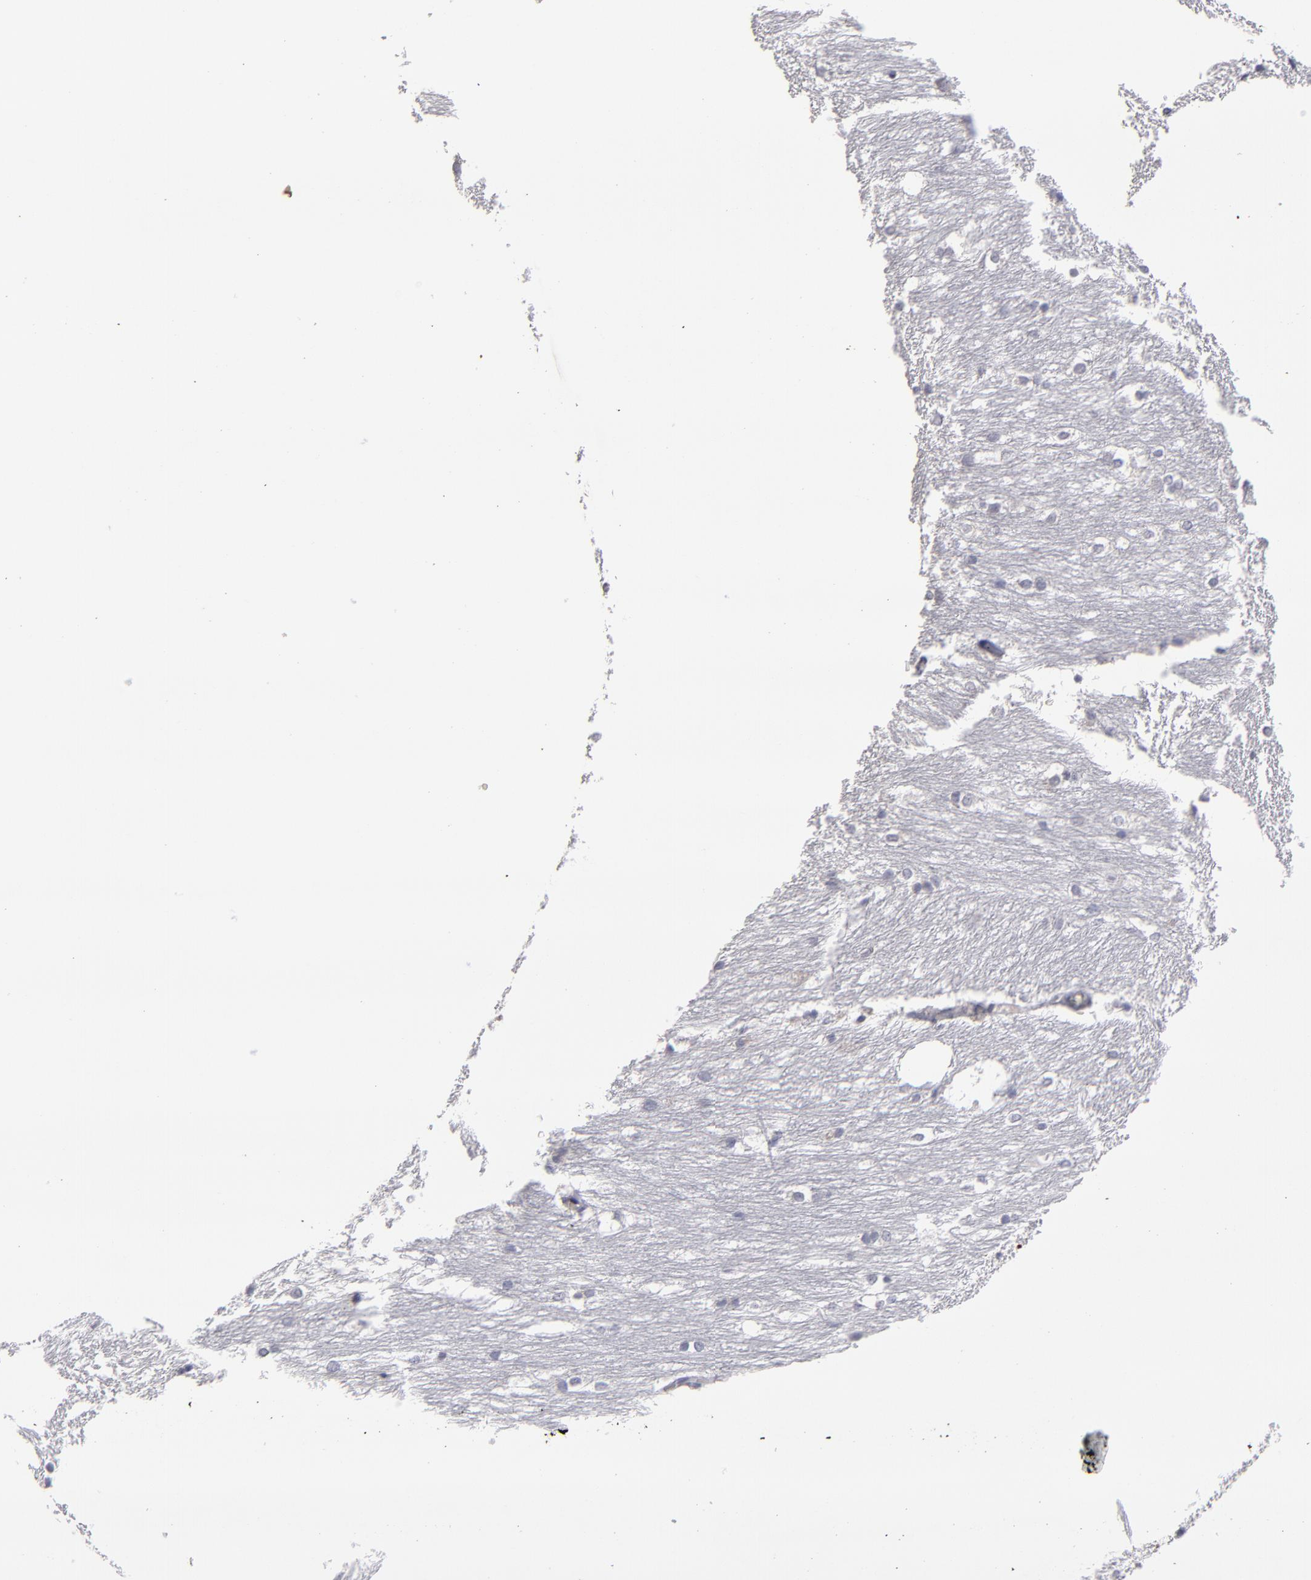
{"staining": {"intensity": "negative", "quantity": "none", "location": "none"}, "tissue": "caudate", "cell_type": "Glial cells", "image_type": "normal", "snomed": [{"axis": "morphology", "description": "Normal tissue, NOS"}, {"axis": "topography", "description": "Lateral ventricle wall"}], "caption": "The IHC histopathology image has no significant positivity in glial cells of caudate.", "gene": "CCDC80", "patient": {"sex": "female", "age": 19}}